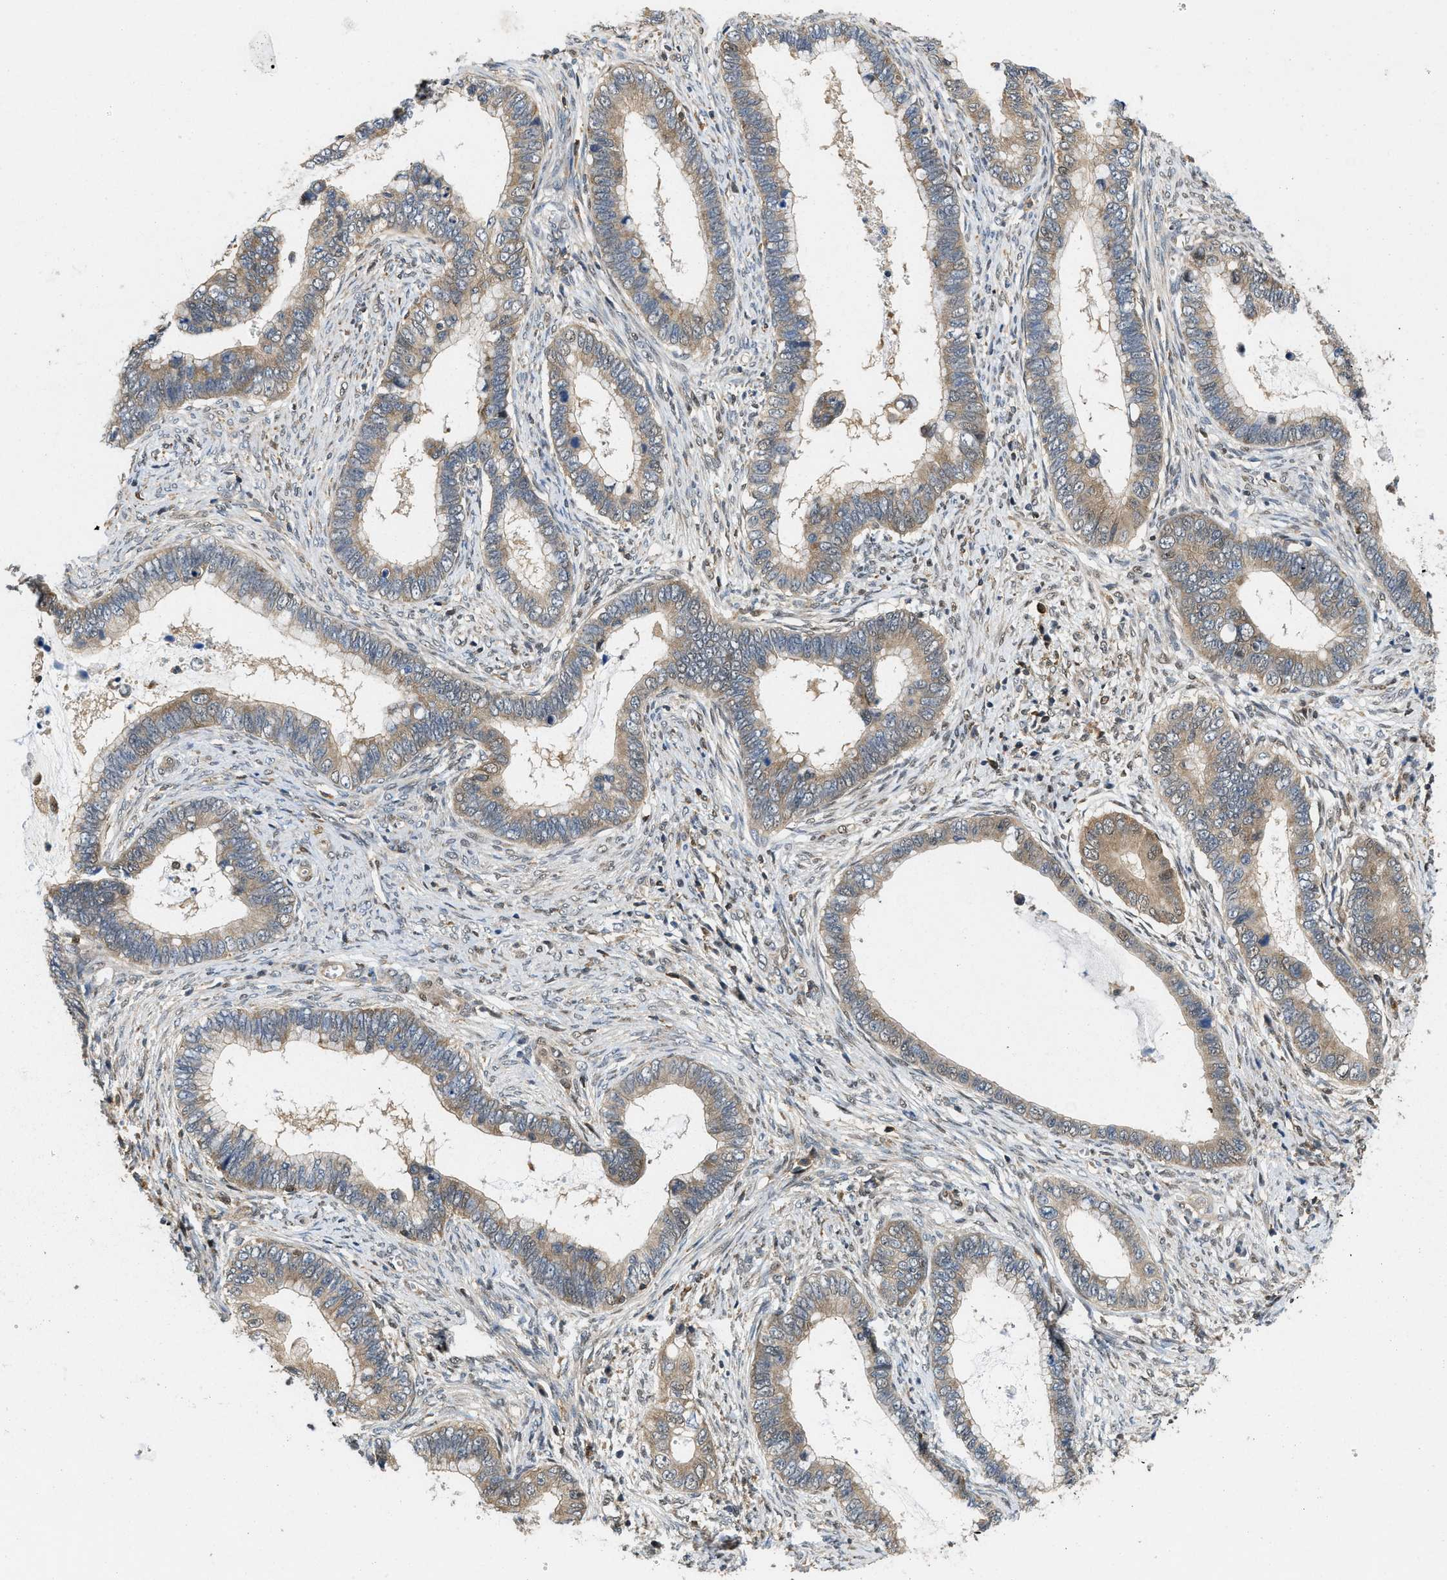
{"staining": {"intensity": "weak", "quantity": ">75%", "location": "cytoplasmic/membranous"}, "tissue": "cervical cancer", "cell_type": "Tumor cells", "image_type": "cancer", "snomed": [{"axis": "morphology", "description": "Adenocarcinoma, NOS"}, {"axis": "topography", "description": "Cervix"}], "caption": "Brown immunohistochemical staining in human cervical adenocarcinoma shows weak cytoplasmic/membranous staining in approximately >75% of tumor cells. (brown staining indicates protein expression, while blue staining denotes nuclei).", "gene": "ATF7IP", "patient": {"sex": "female", "age": 44}}